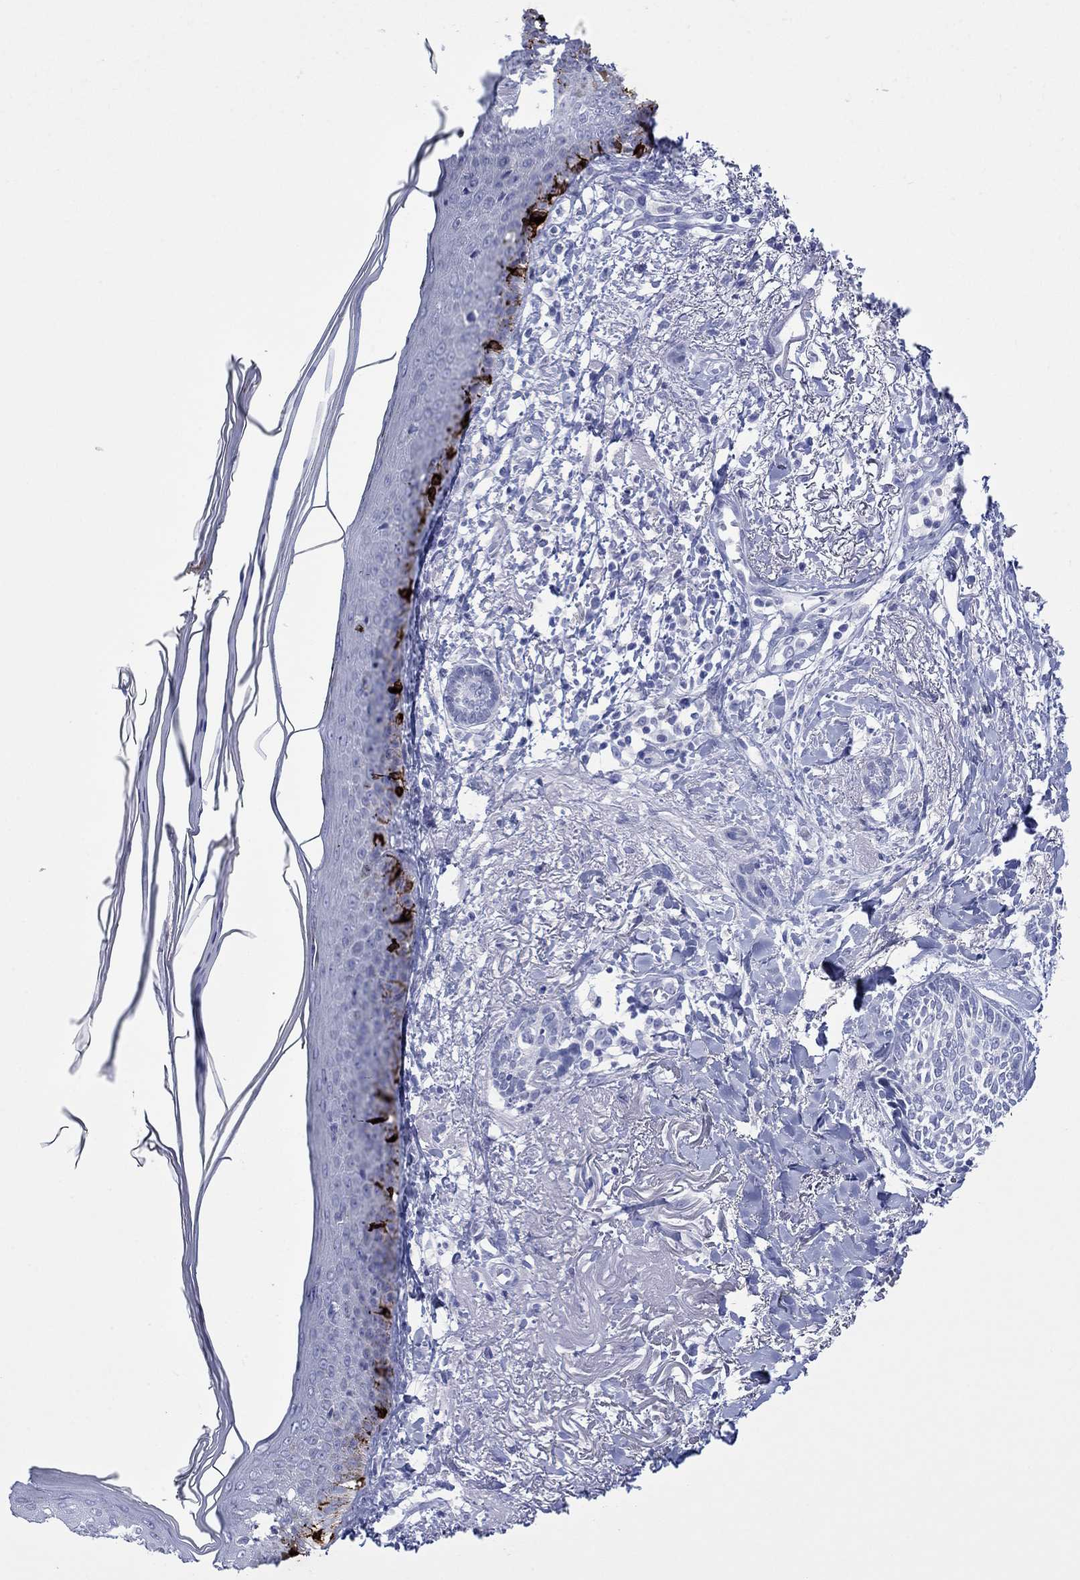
{"staining": {"intensity": "negative", "quantity": "none", "location": "none"}, "tissue": "skin cancer", "cell_type": "Tumor cells", "image_type": "cancer", "snomed": [{"axis": "morphology", "description": "Normal tissue, NOS"}, {"axis": "morphology", "description": "Basal cell carcinoma"}, {"axis": "topography", "description": "Skin"}], "caption": "Immunohistochemistry of skin cancer (basal cell carcinoma) shows no positivity in tumor cells.", "gene": "MLANA", "patient": {"sex": "male", "age": 84}}